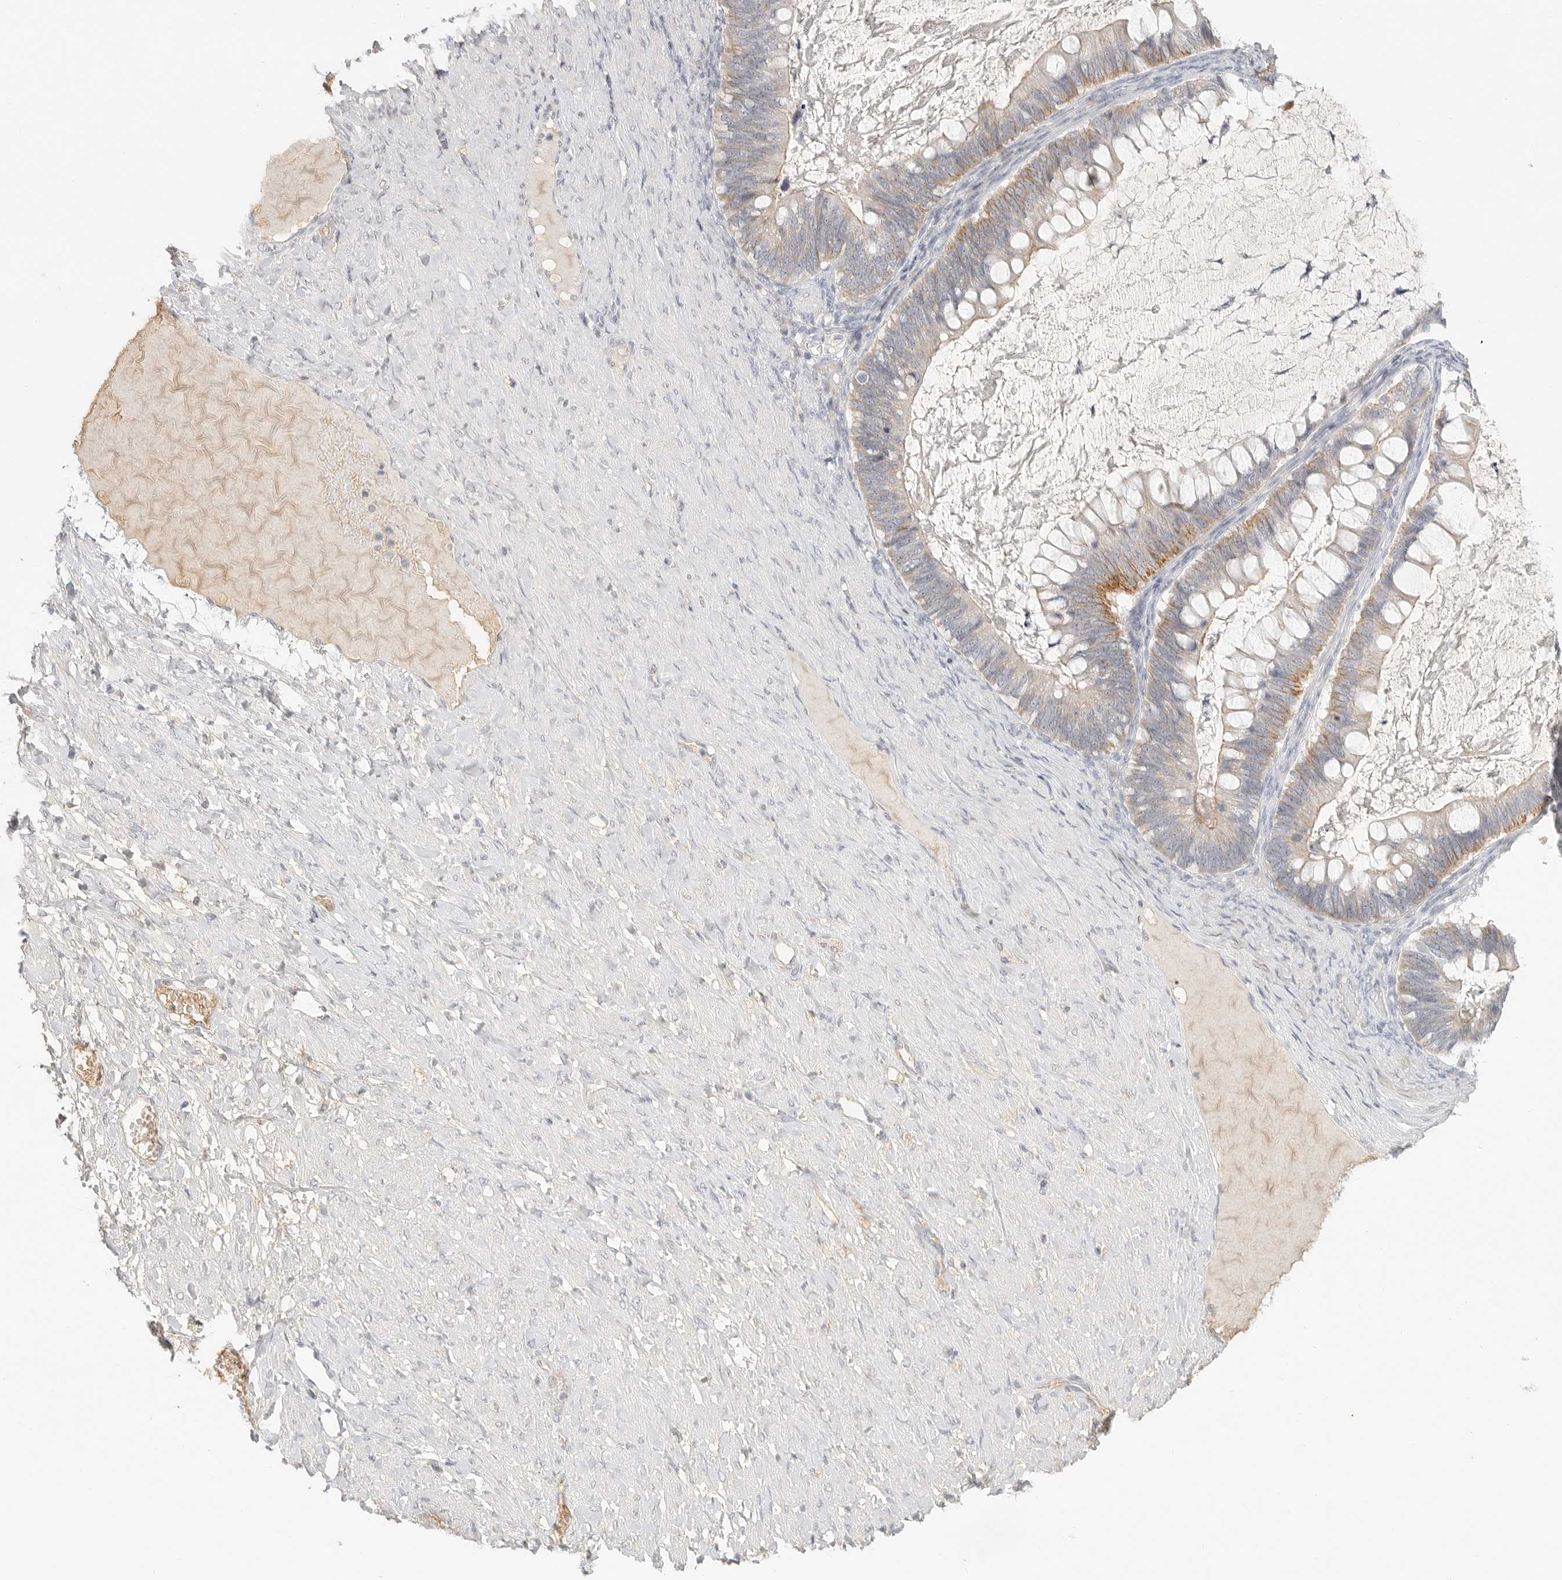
{"staining": {"intensity": "moderate", "quantity": "<25%", "location": "cytoplasmic/membranous"}, "tissue": "ovarian cancer", "cell_type": "Tumor cells", "image_type": "cancer", "snomed": [{"axis": "morphology", "description": "Cystadenocarcinoma, mucinous, NOS"}, {"axis": "topography", "description": "Ovary"}], "caption": "IHC micrograph of neoplastic tissue: human mucinous cystadenocarcinoma (ovarian) stained using immunohistochemistry (IHC) demonstrates low levels of moderate protein expression localized specifically in the cytoplasmic/membranous of tumor cells, appearing as a cytoplasmic/membranous brown color.", "gene": "SLC25A36", "patient": {"sex": "female", "age": 61}}